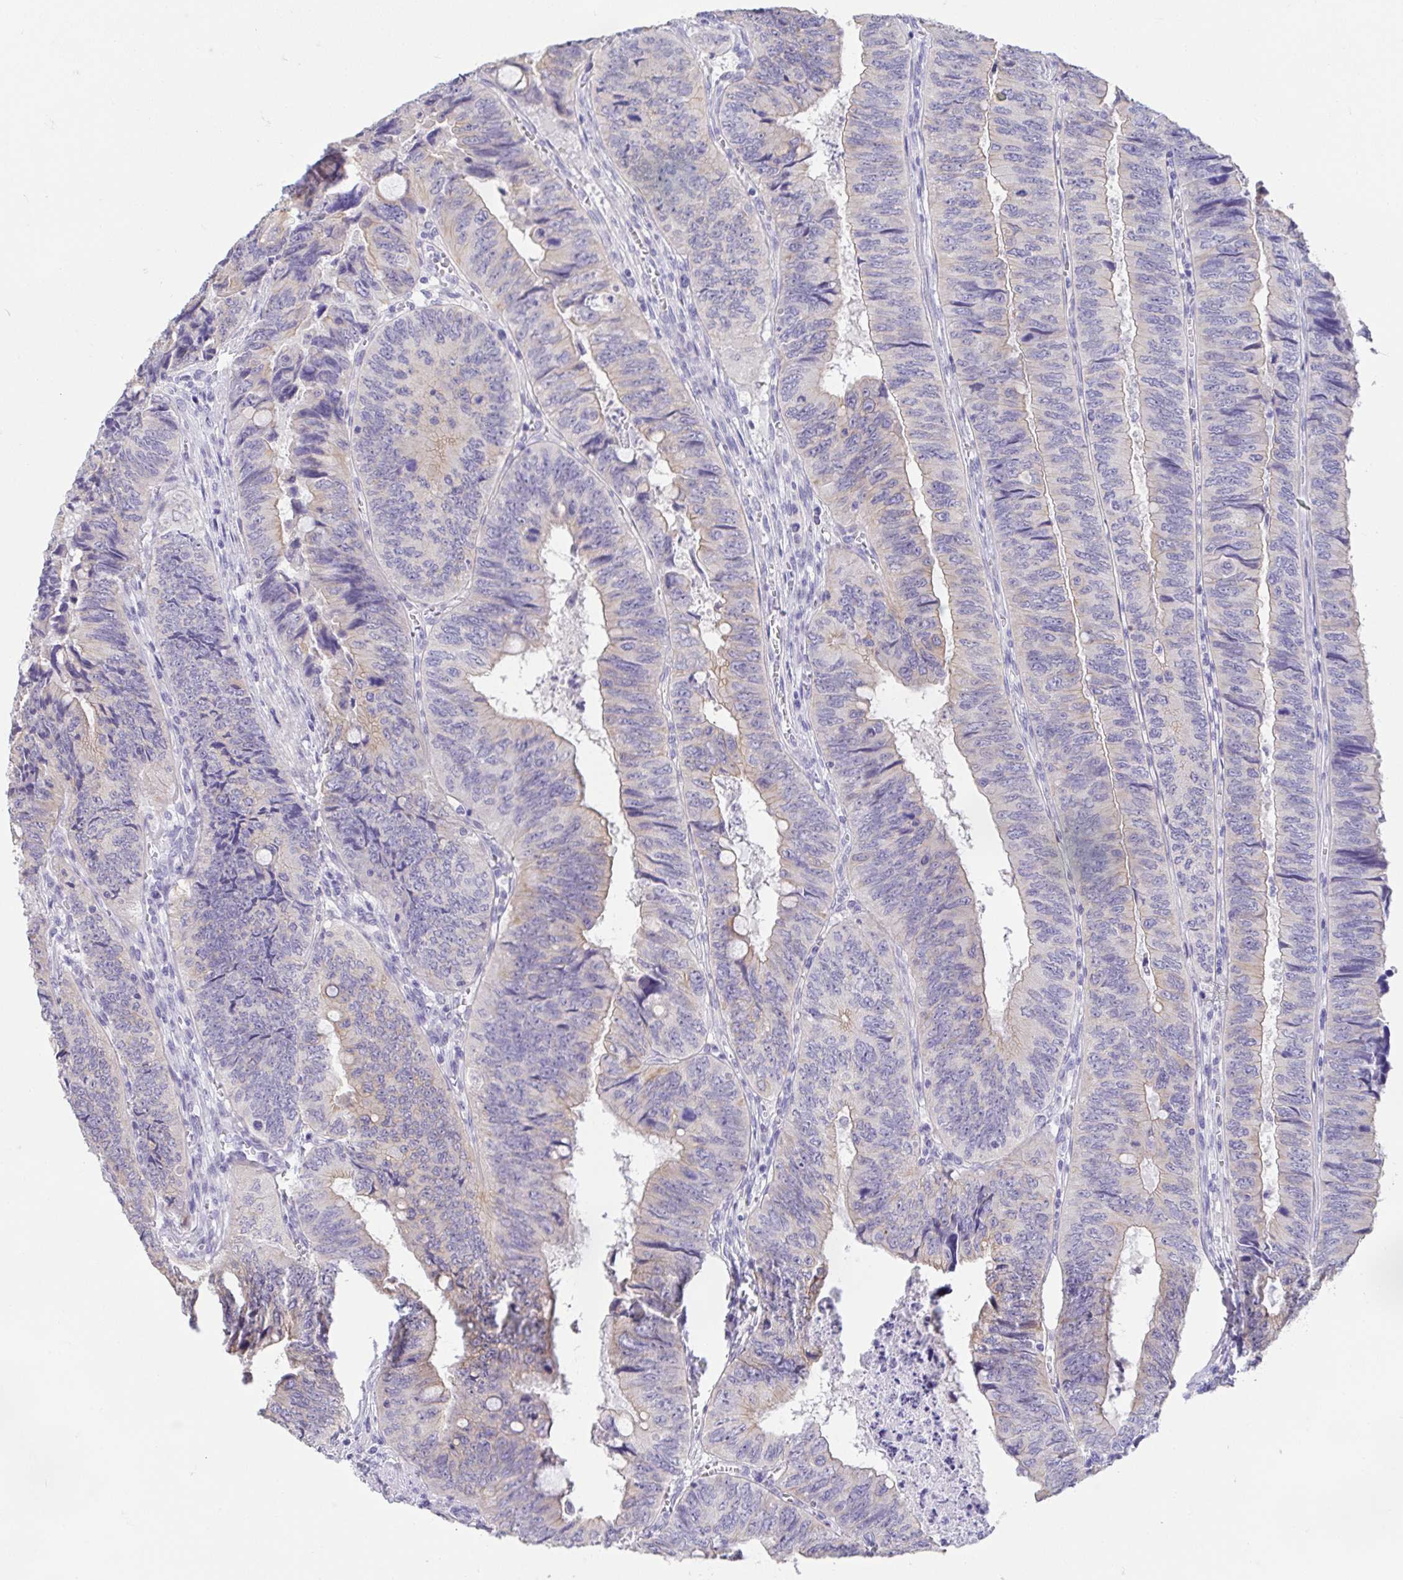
{"staining": {"intensity": "weak", "quantity": "<25%", "location": "cytoplasmic/membranous"}, "tissue": "colorectal cancer", "cell_type": "Tumor cells", "image_type": "cancer", "snomed": [{"axis": "morphology", "description": "Adenocarcinoma, NOS"}, {"axis": "topography", "description": "Colon"}], "caption": "A histopathology image of colorectal adenocarcinoma stained for a protein demonstrates no brown staining in tumor cells.", "gene": "FABP3", "patient": {"sex": "female", "age": 84}}